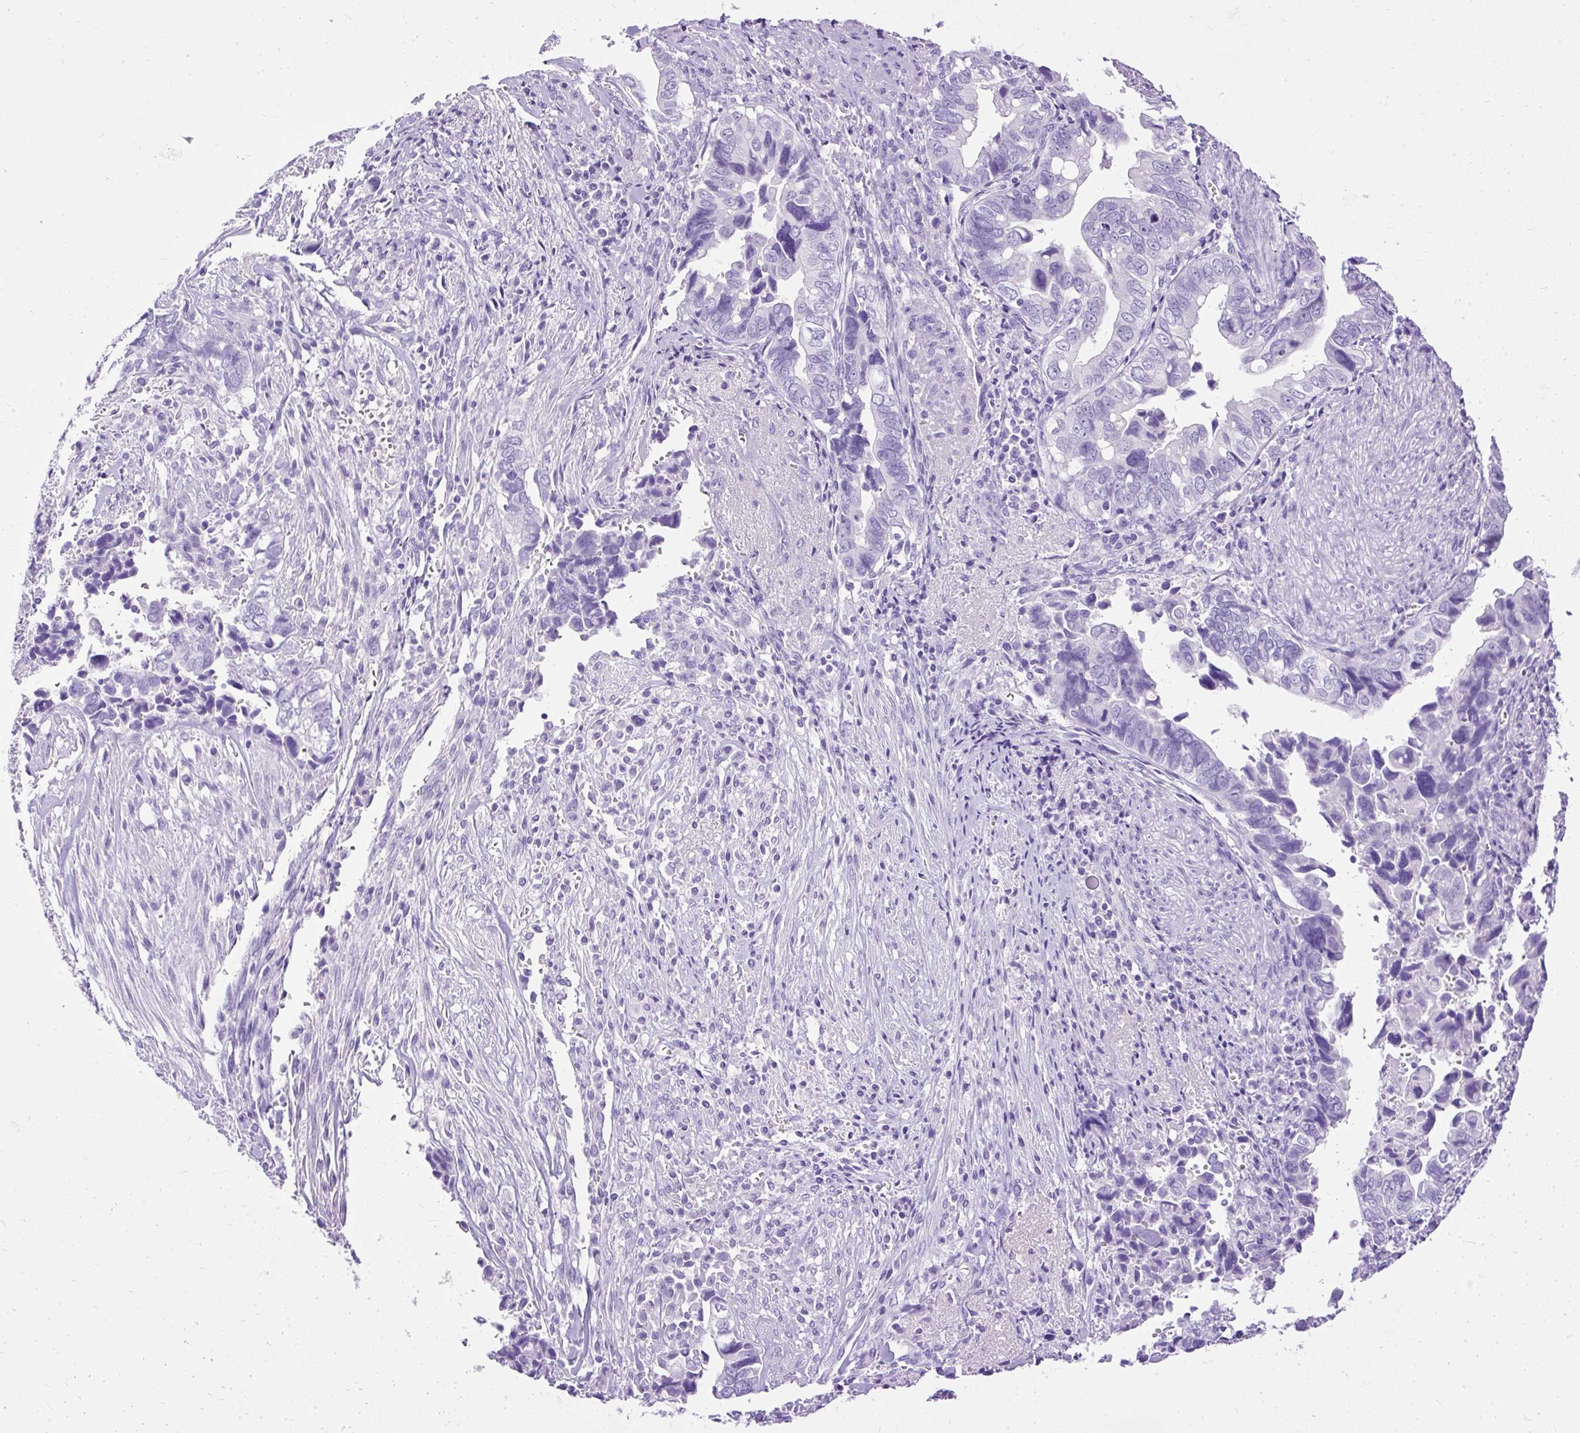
{"staining": {"intensity": "negative", "quantity": "none", "location": "none"}, "tissue": "liver cancer", "cell_type": "Tumor cells", "image_type": "cancer", "snomed": [{"axis": "morphology", "description": "Cholangiocarcinoma"}, {"axis": "topography", "description": "Liver"}], "caption": "Tumor cells are negative for protein expression in human cholangiocarcinoma (liver).", "gene": "HEY1", "patient": {"sex": "female", "age": 79}}